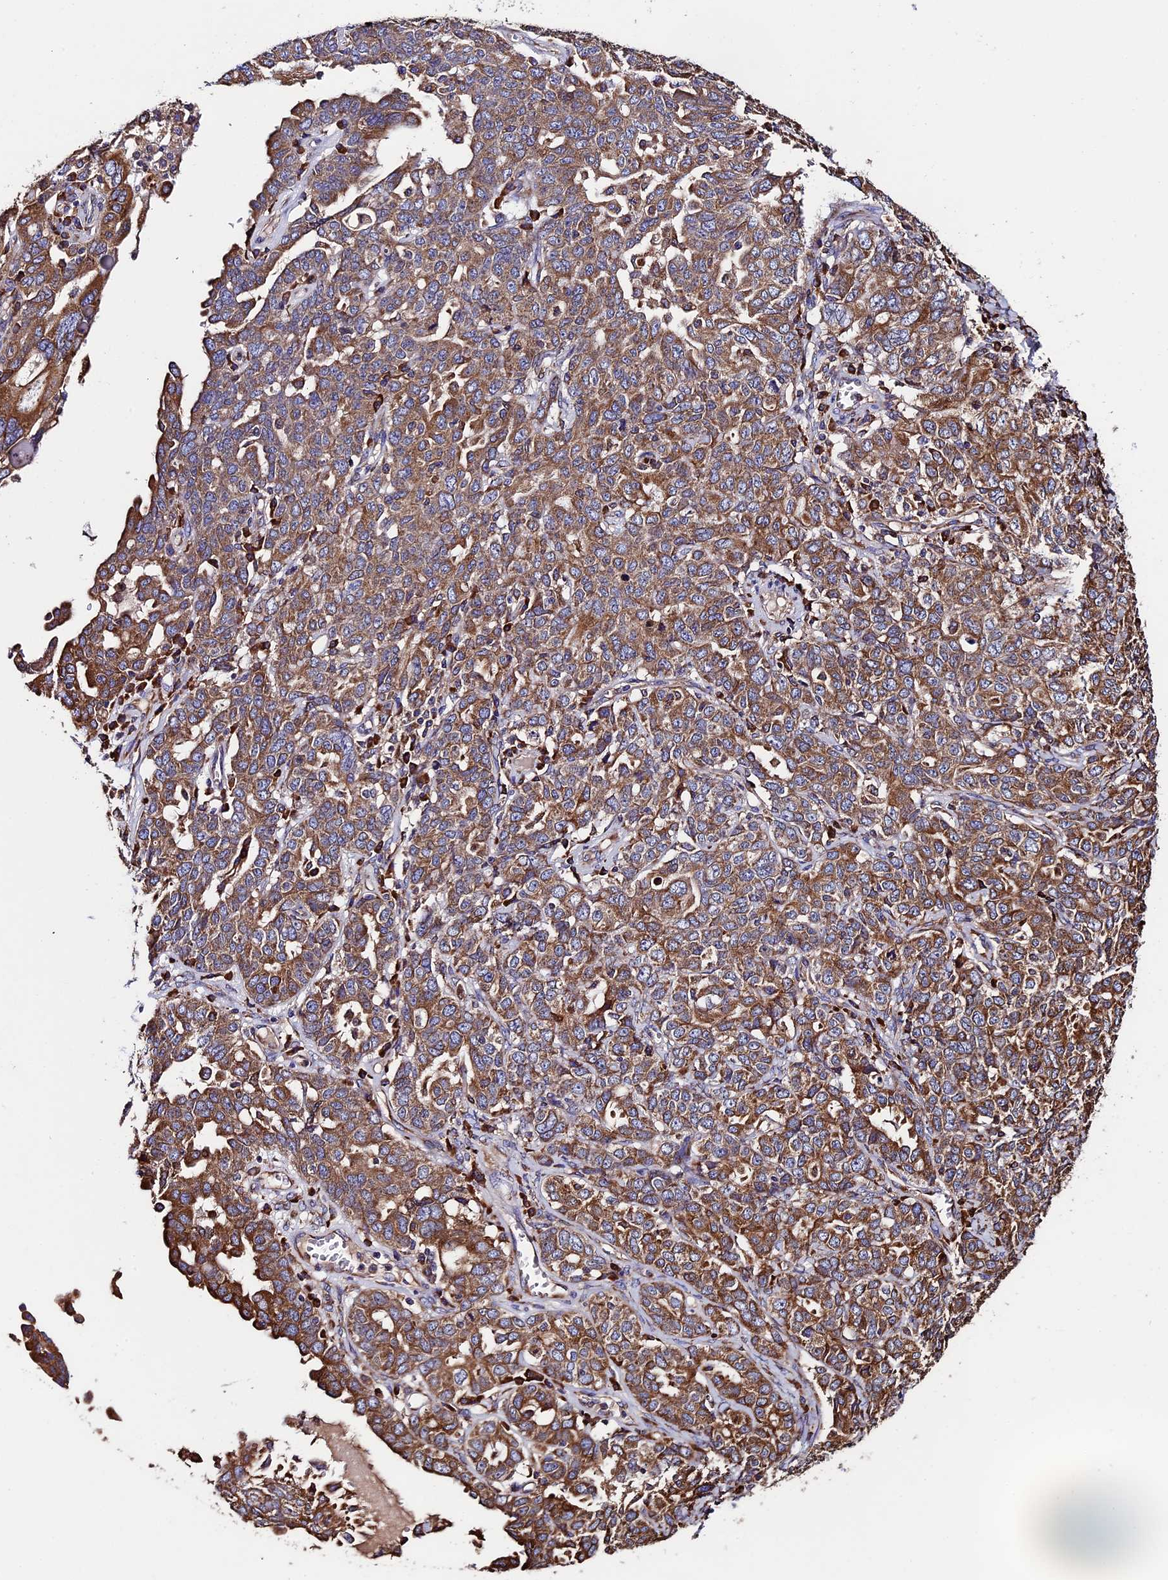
{"staining": {"intensity": "moderate", "quantity": ">75%", "location": "cytoplasmic/membranous"}, "tissue": "ovarian cancer", "cell_type": "Tumor cells", "image_type": "cancer", "snomed": [{"axis": "morphology", "description": "Carcinoma, endometroid"}, {"axis": "topography", "description": "Ovary"}], "caption": "Ovarian cancer stained for a protein (brown) reveals moderate cytoplasmic/membranous positive positivity in approximately >75% of tumor cells.", "gene": "BTBD3", "patient": {"sex": "female", "age": 62}}